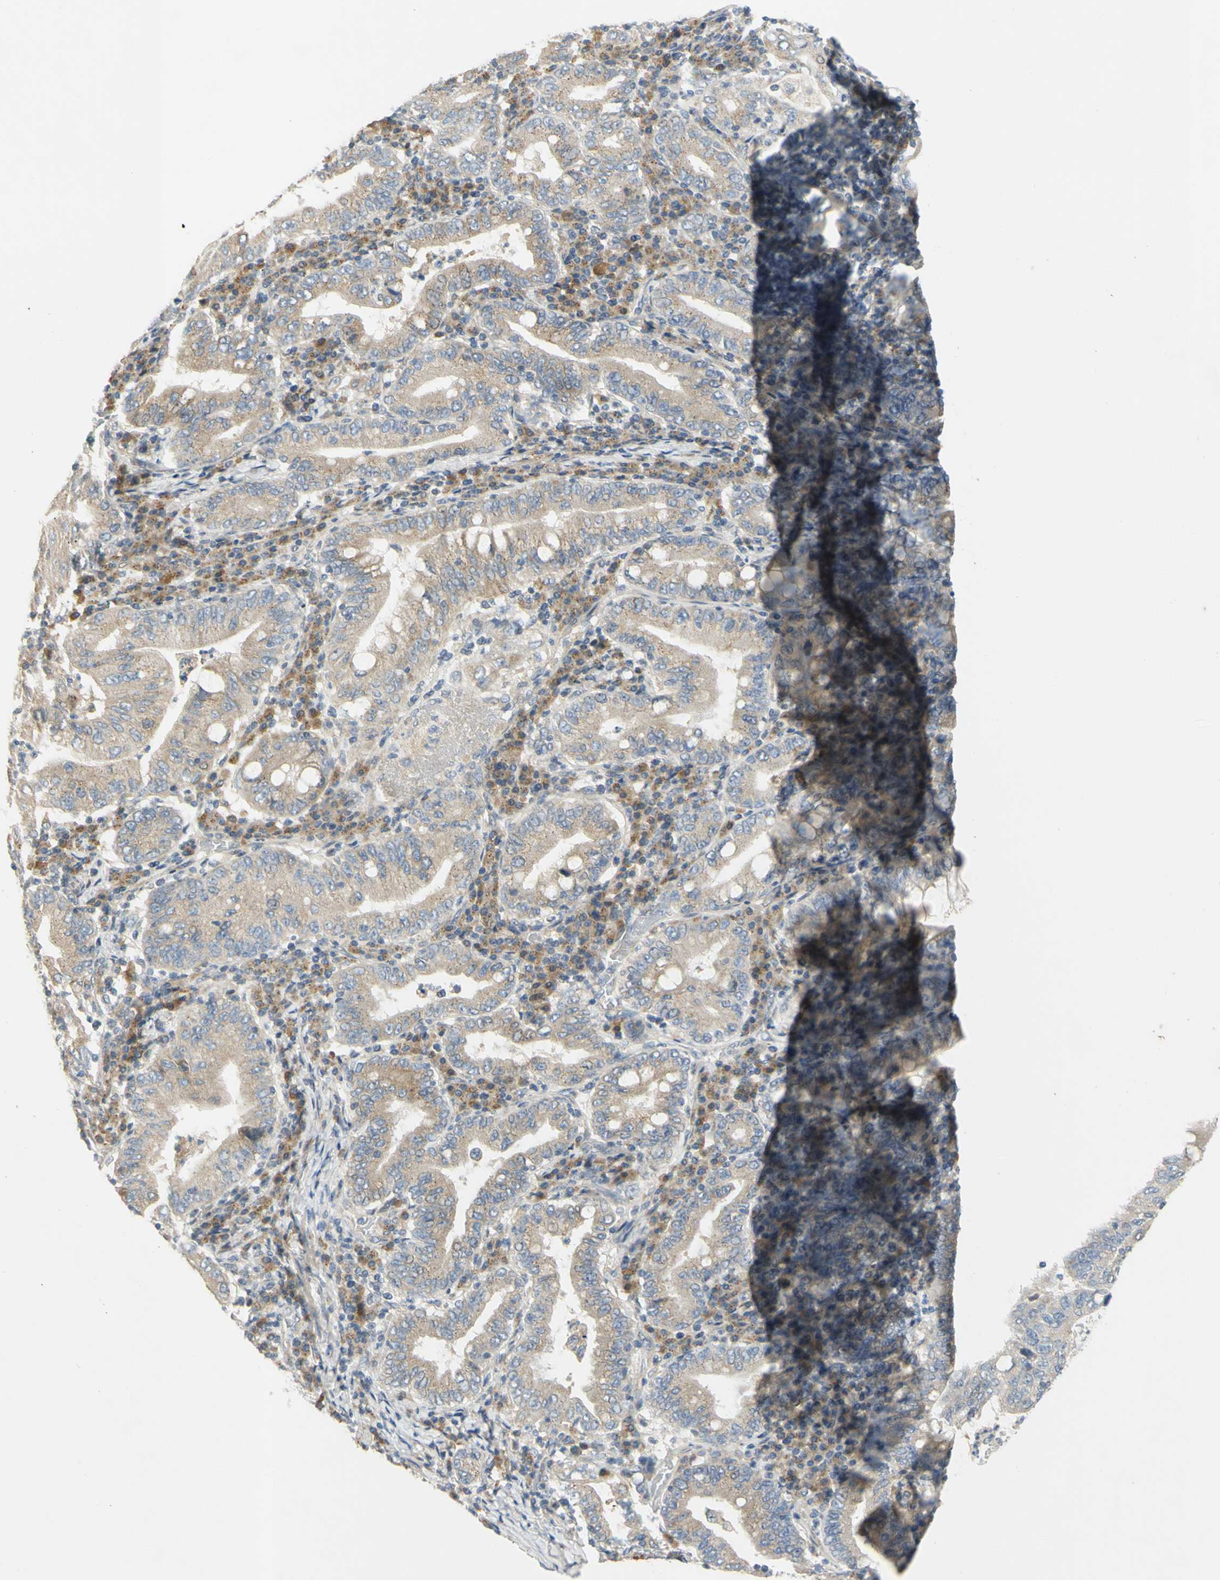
{"staining": {"intensity": "weak", "quantity": ">75%", "location": "cytoplasmic/membranous"}, "tissue": "stomach cancer", "cell_type": "Tumor cells", "image_type": "cancer", "snomed": [{"axis": "morphology", "description": "Normal tissue, NOS"}, {"axis": "morphology", "description": "Adenocarcinoma, NOS"}, {"axis": "topography", "description": "Esophagus"}, {"axis": "topography", "description": "Stomach, upper"}, {"axis": "topography", "description": "Peripheral nerve tissue"}], "caption": "Immunohistochemical staining of human adenocarcinoma (stomach) exhibits low levels of weak cytoplasmic/membranous protein positivity in about >75% of tumor cells.", "gene": "CCNB2", "patient": {"sex": "male", "age": 62}}